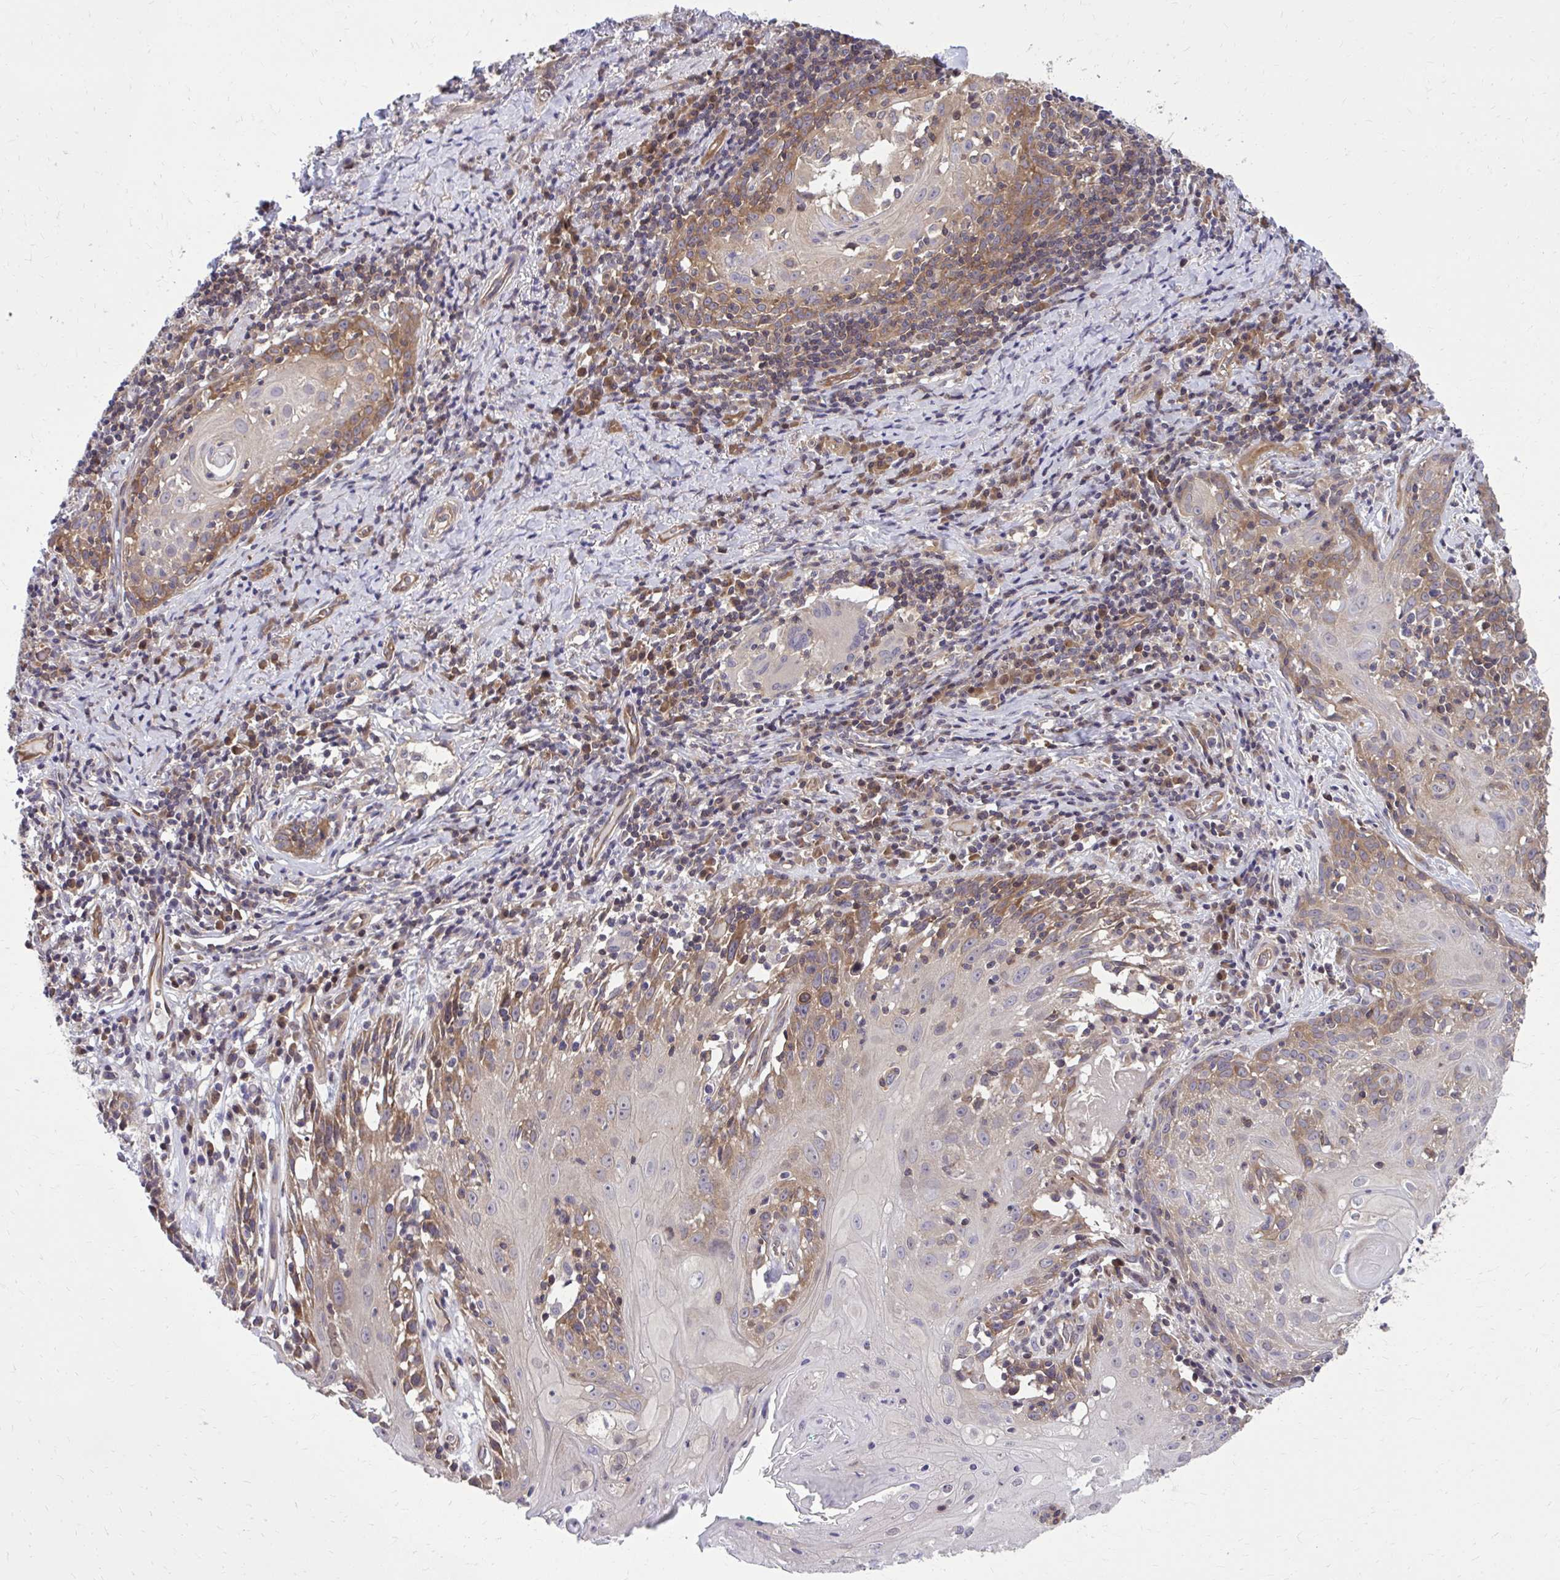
{"staining": {"intensity": "moderate", "quantity": "<25%", "location": "cytoplasmic/membranous"}, "tissue": "skin cancer", "cell_type": "Tumor cells", "image_type": "cancer", "snomed": [{"axis": "morphology", "description": "Squamous cell carcinoma, NOS"}, {"axis": "topography", "description": "Skin"}, {"axis": "topography", "description": "Vulva"}], "caption": "Immunohistochemistry (DAB) staining of human skin squamous cell carcinoma displays moderate cytoplasmic/membranous protein staining in about <25% of tumor cells.", "gene": "PPP5C", "patient": {"sex": "female", "age": 76}}